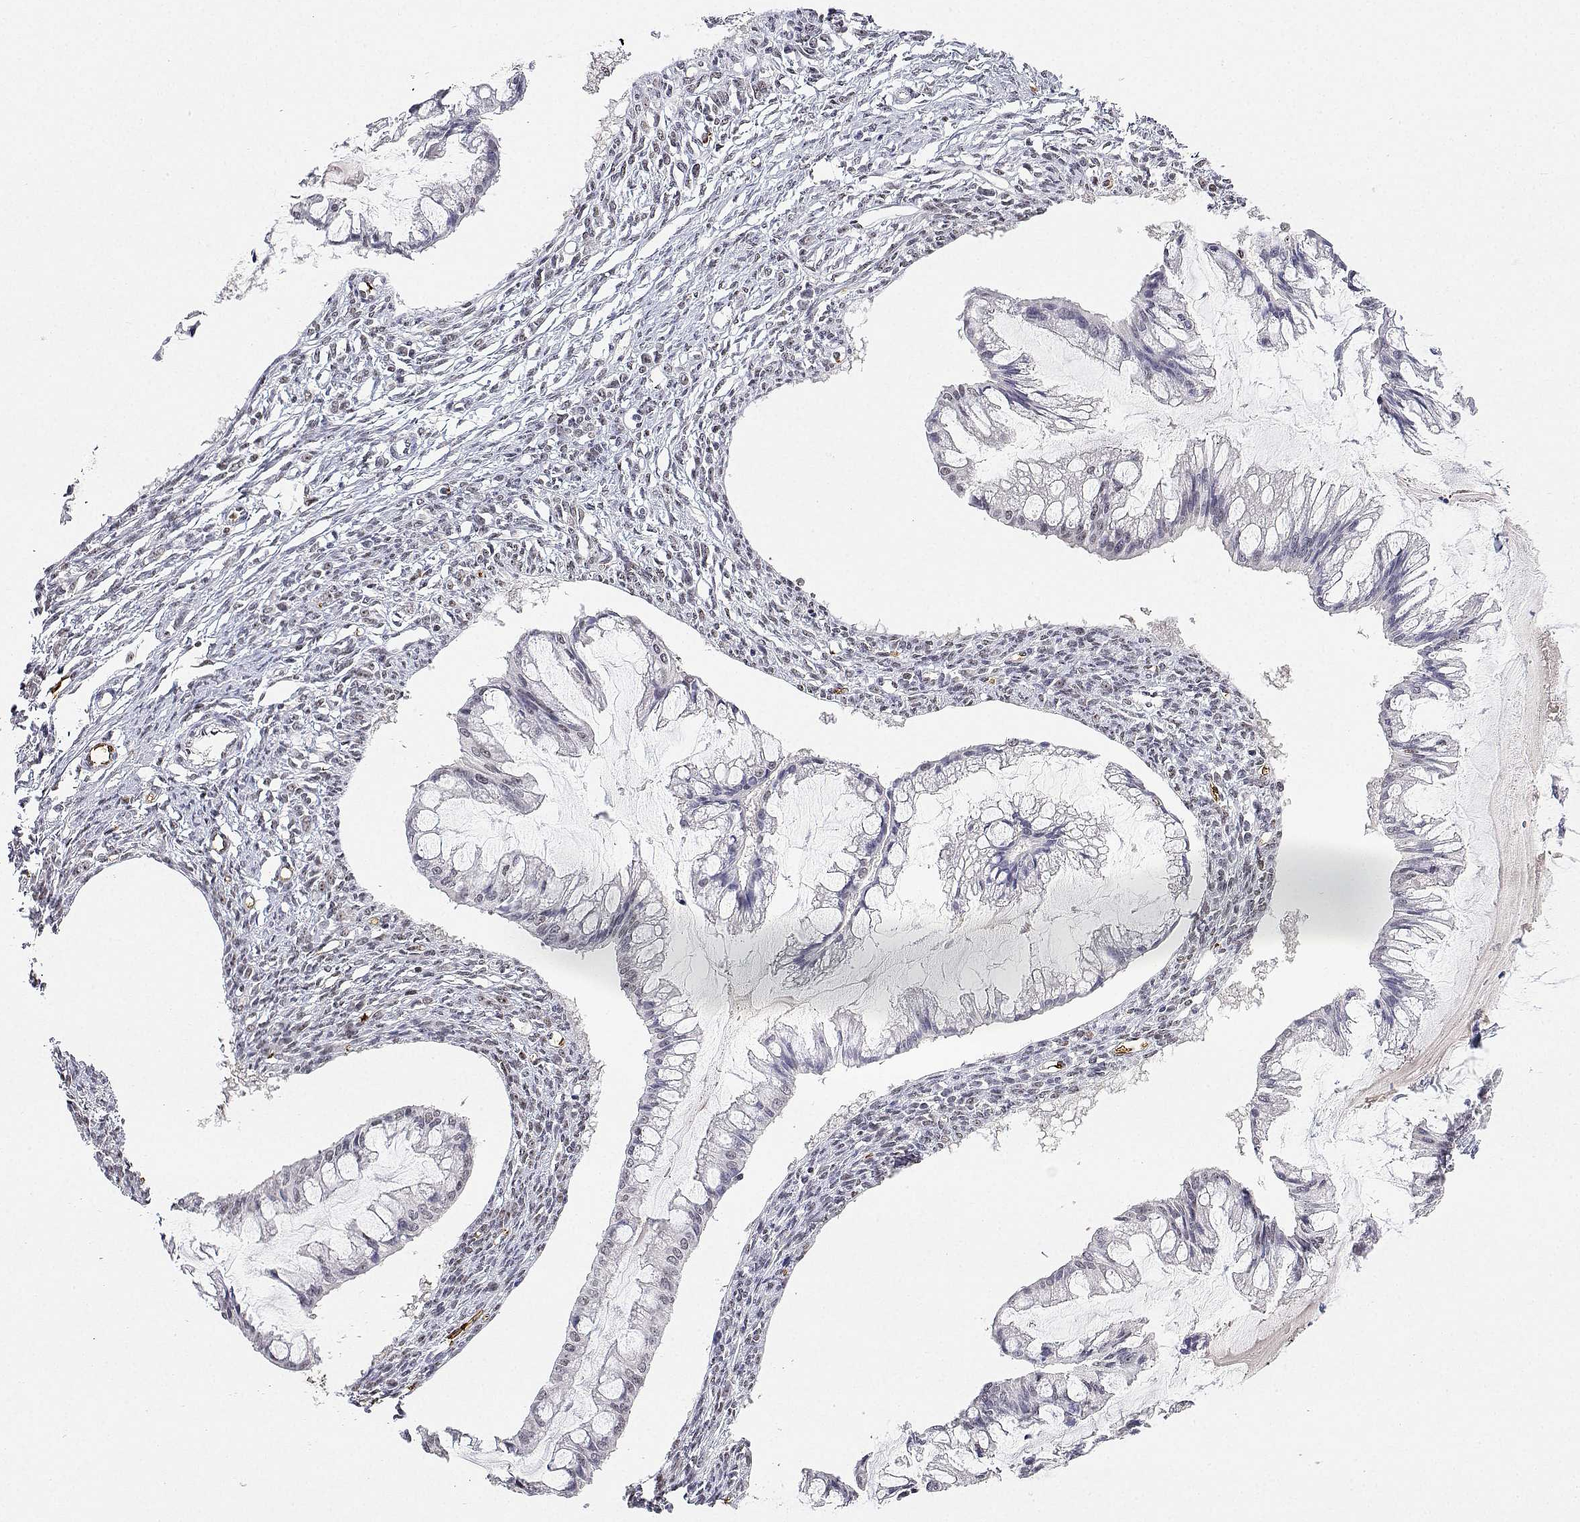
{"staining": {"intensity": "weak", "quantity": "<25%", "location": "nuclear"}, "tissue": "ovarian cancer", "cell_type": "Tumor cells", "image_type": "cancer", "snomed": [{"axis": "morphology", "description": "Cystadenocarcinoma, mucinous, NOS"}, {"axis": "topography", "description": "Ovary"}], "caption": "This is a image of IHC staining of ovarian mucinous cystadenocarcinoma, which shows no expression in tumor cells. (Stains: DAB immunohistochemistry with hematoxylin counter stain, Microscopy: brightfield microscopy at high magnification).", "gene": "ADAR", "patient": {"sex": "female", "age": 73}}